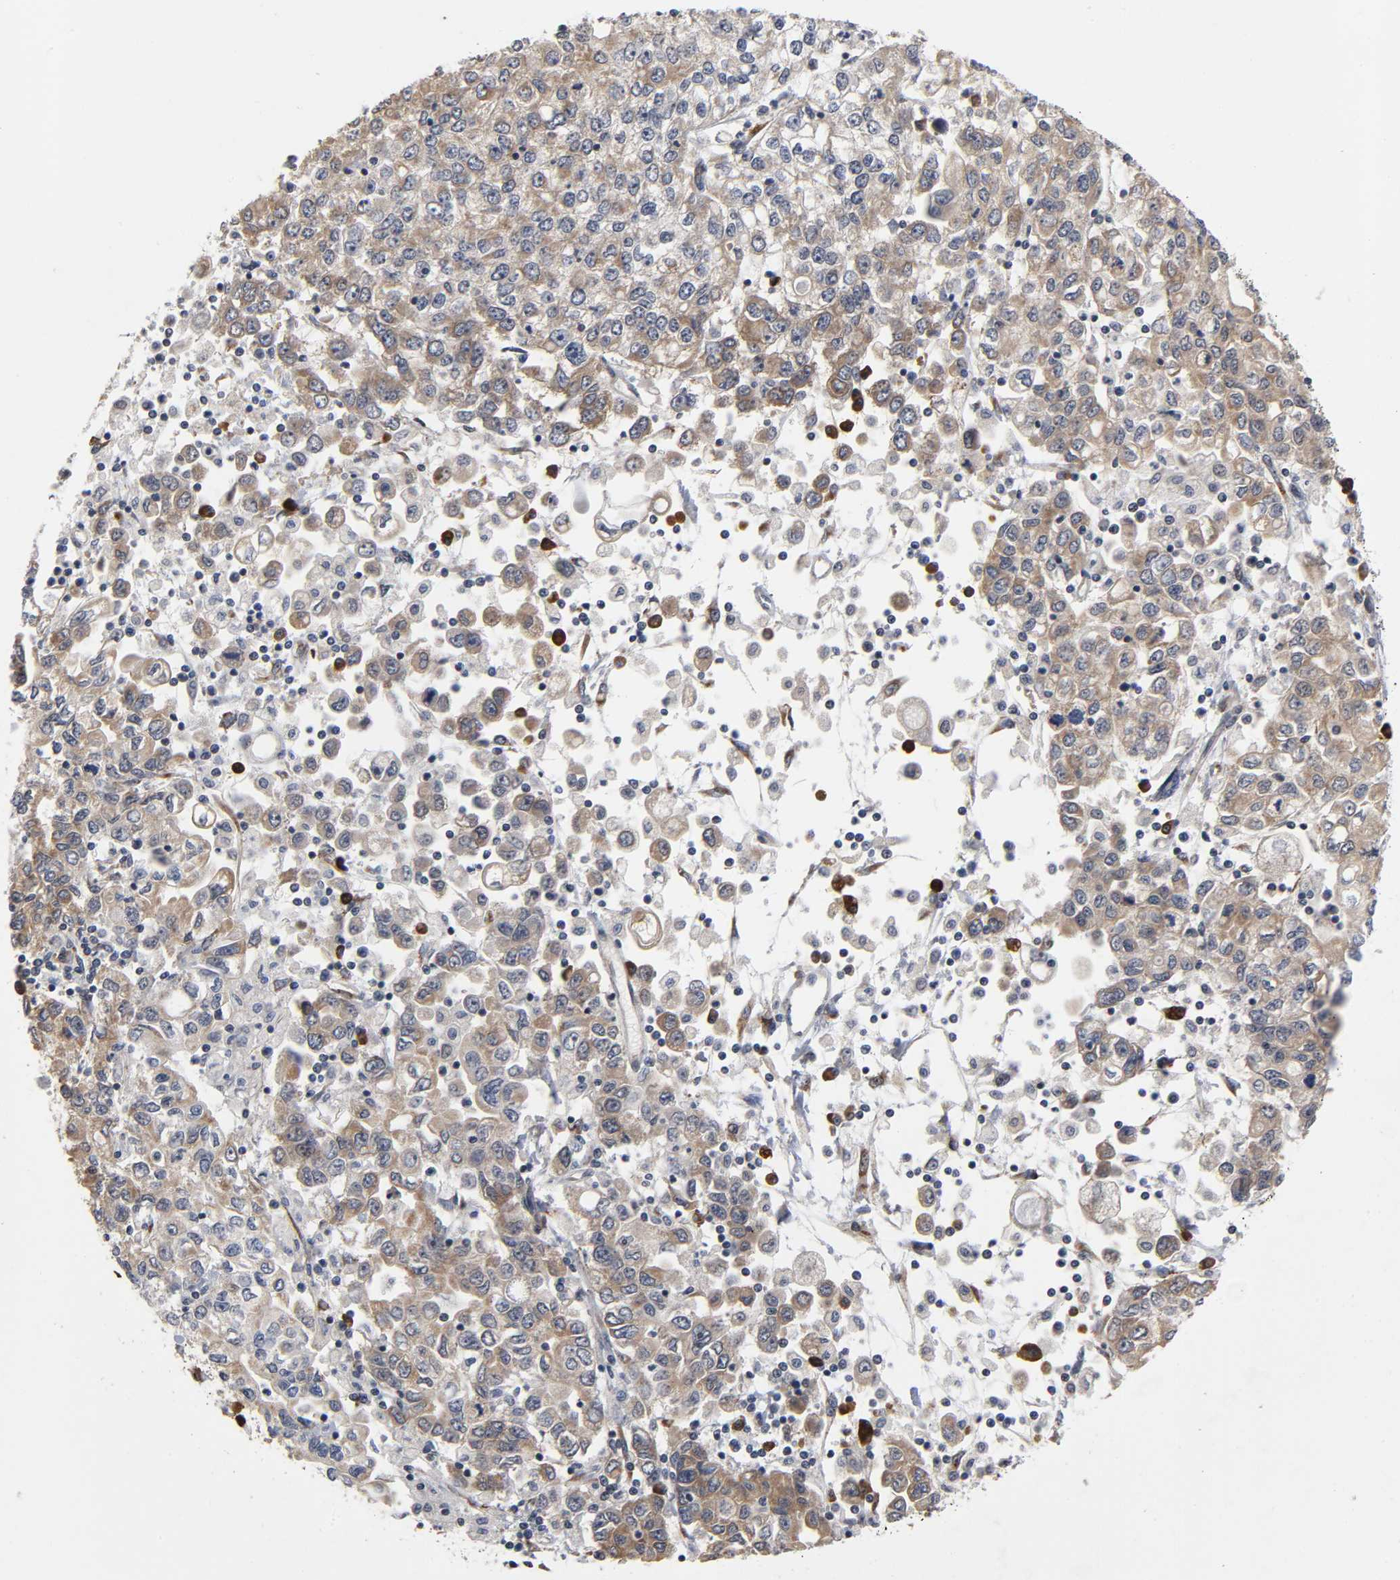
{"staining": {"intensity": "moderate", "quantity": ">75%", "location": "cytoplasmic/membranous"}, "tissue": "stomach cancer", "cell_type": "Tumor cells", "image_type": "cancer", "snomed": [{"axis": "morphology", "description": "Adenocarcinoma, NOS"}, {"axis": "topography", "description": "Stomach, lower"}], "caption": "This micrograph exhibits IHC staining of human stomach cancer (adenocarcinoma), with medium moderate cytoplasmic/membranous positivity in about >75% of tumor cells.", "gene": "SLC30A9", "patient": {"sex": "female", "age": 72}}